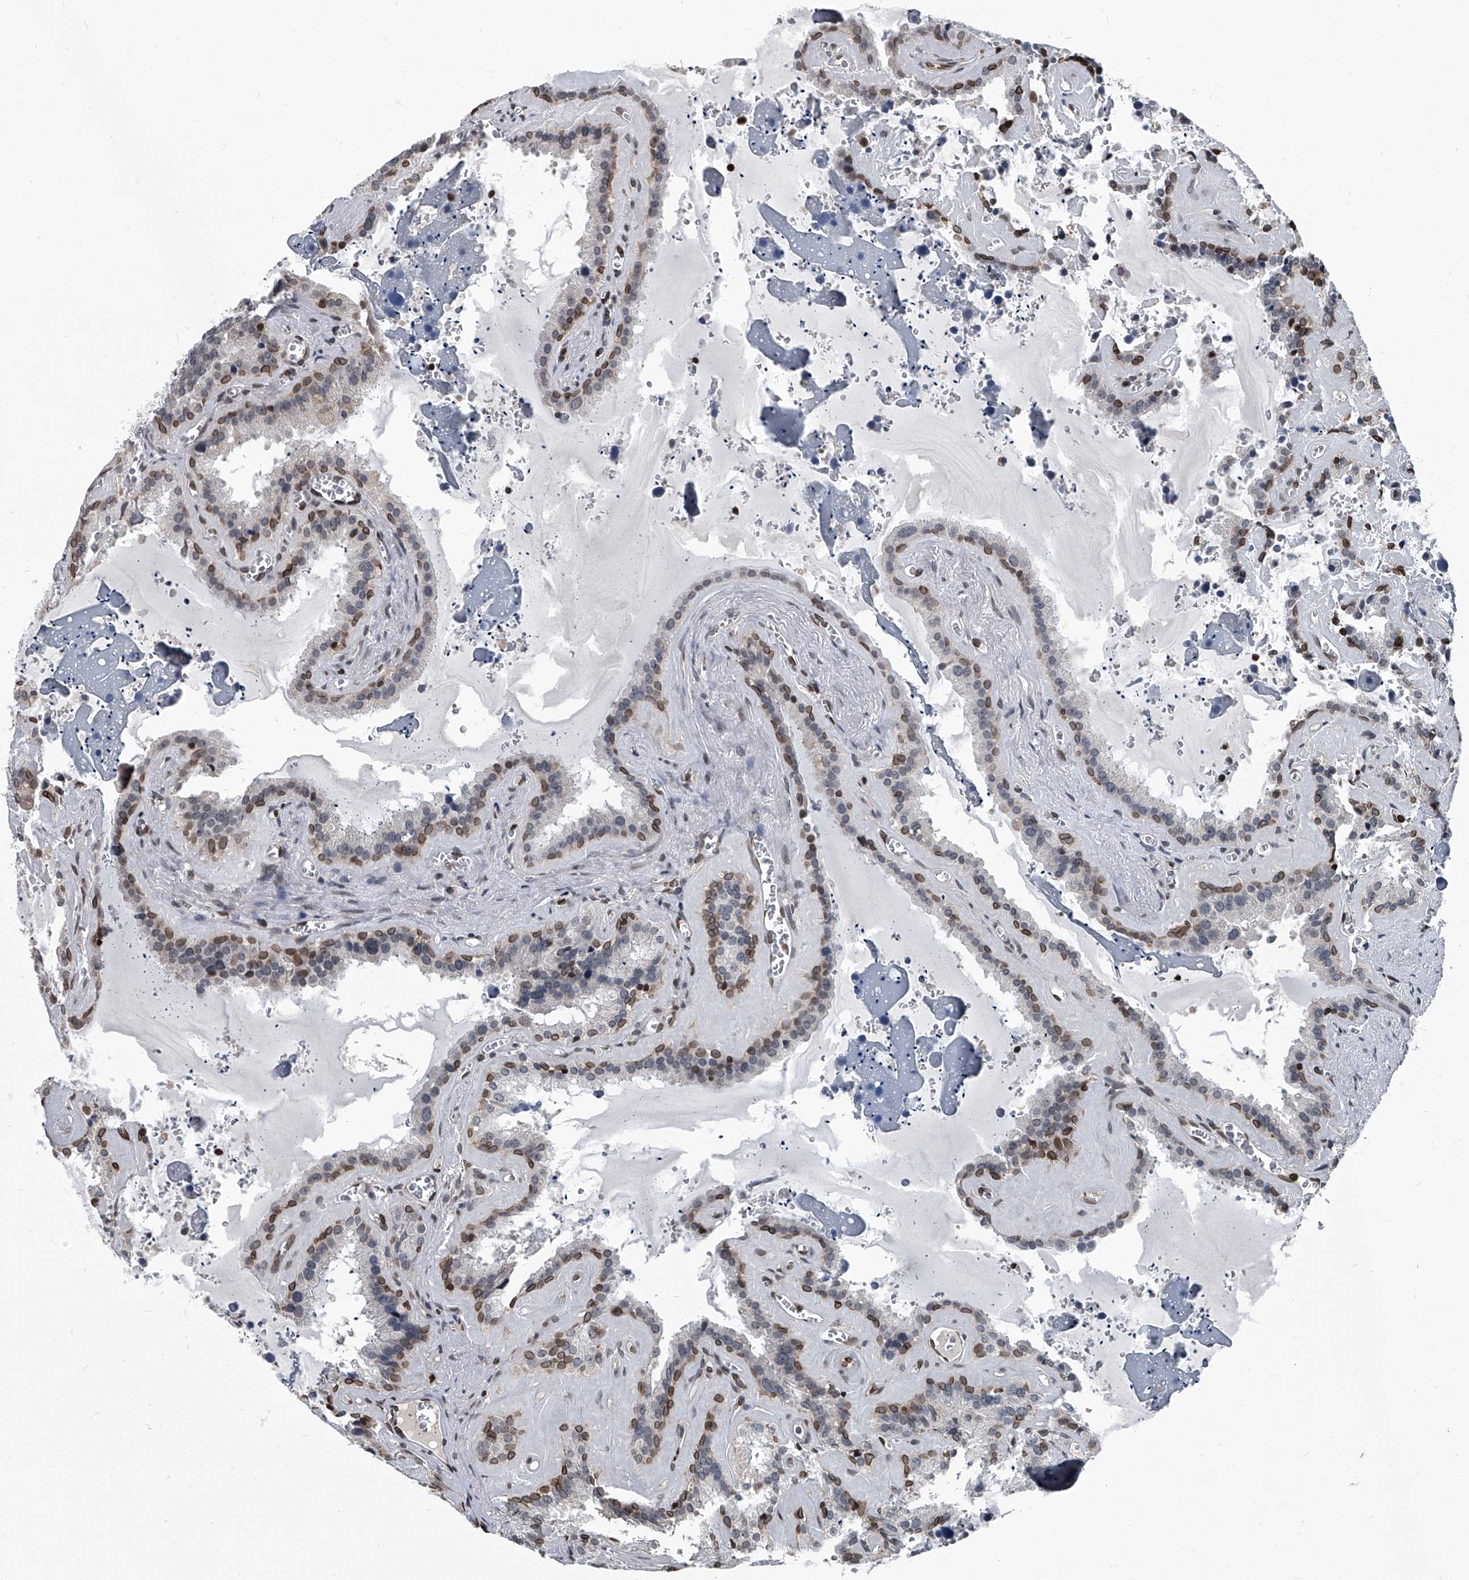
{"staining": {"intensity": "moderate", "quantity": "25%-75%", "location": "cytoplasmic/membranous,nuclear"}, "tissue": "seminal vesicle", "cell_type": "Glandular cells", "image_type": "normal", "snomed": [{"axis": "morphology", "description": "Normal tissue, NOS"}, {"axis": "topography", "description": "Prostate"}, {"axis": "topography", "description": "Seminal veicle"}], "caption": "A high-resolution photomicrograph shows immunohistochemistry (IHC) staining of normal seminal vesicle, which exhibits moderate cytoplasmic/membranous,nuclear positivity in approximately 25%-75% of glandular cells.", "gene": "PHF20", "patient": {"sex": "male", "age": 59}}